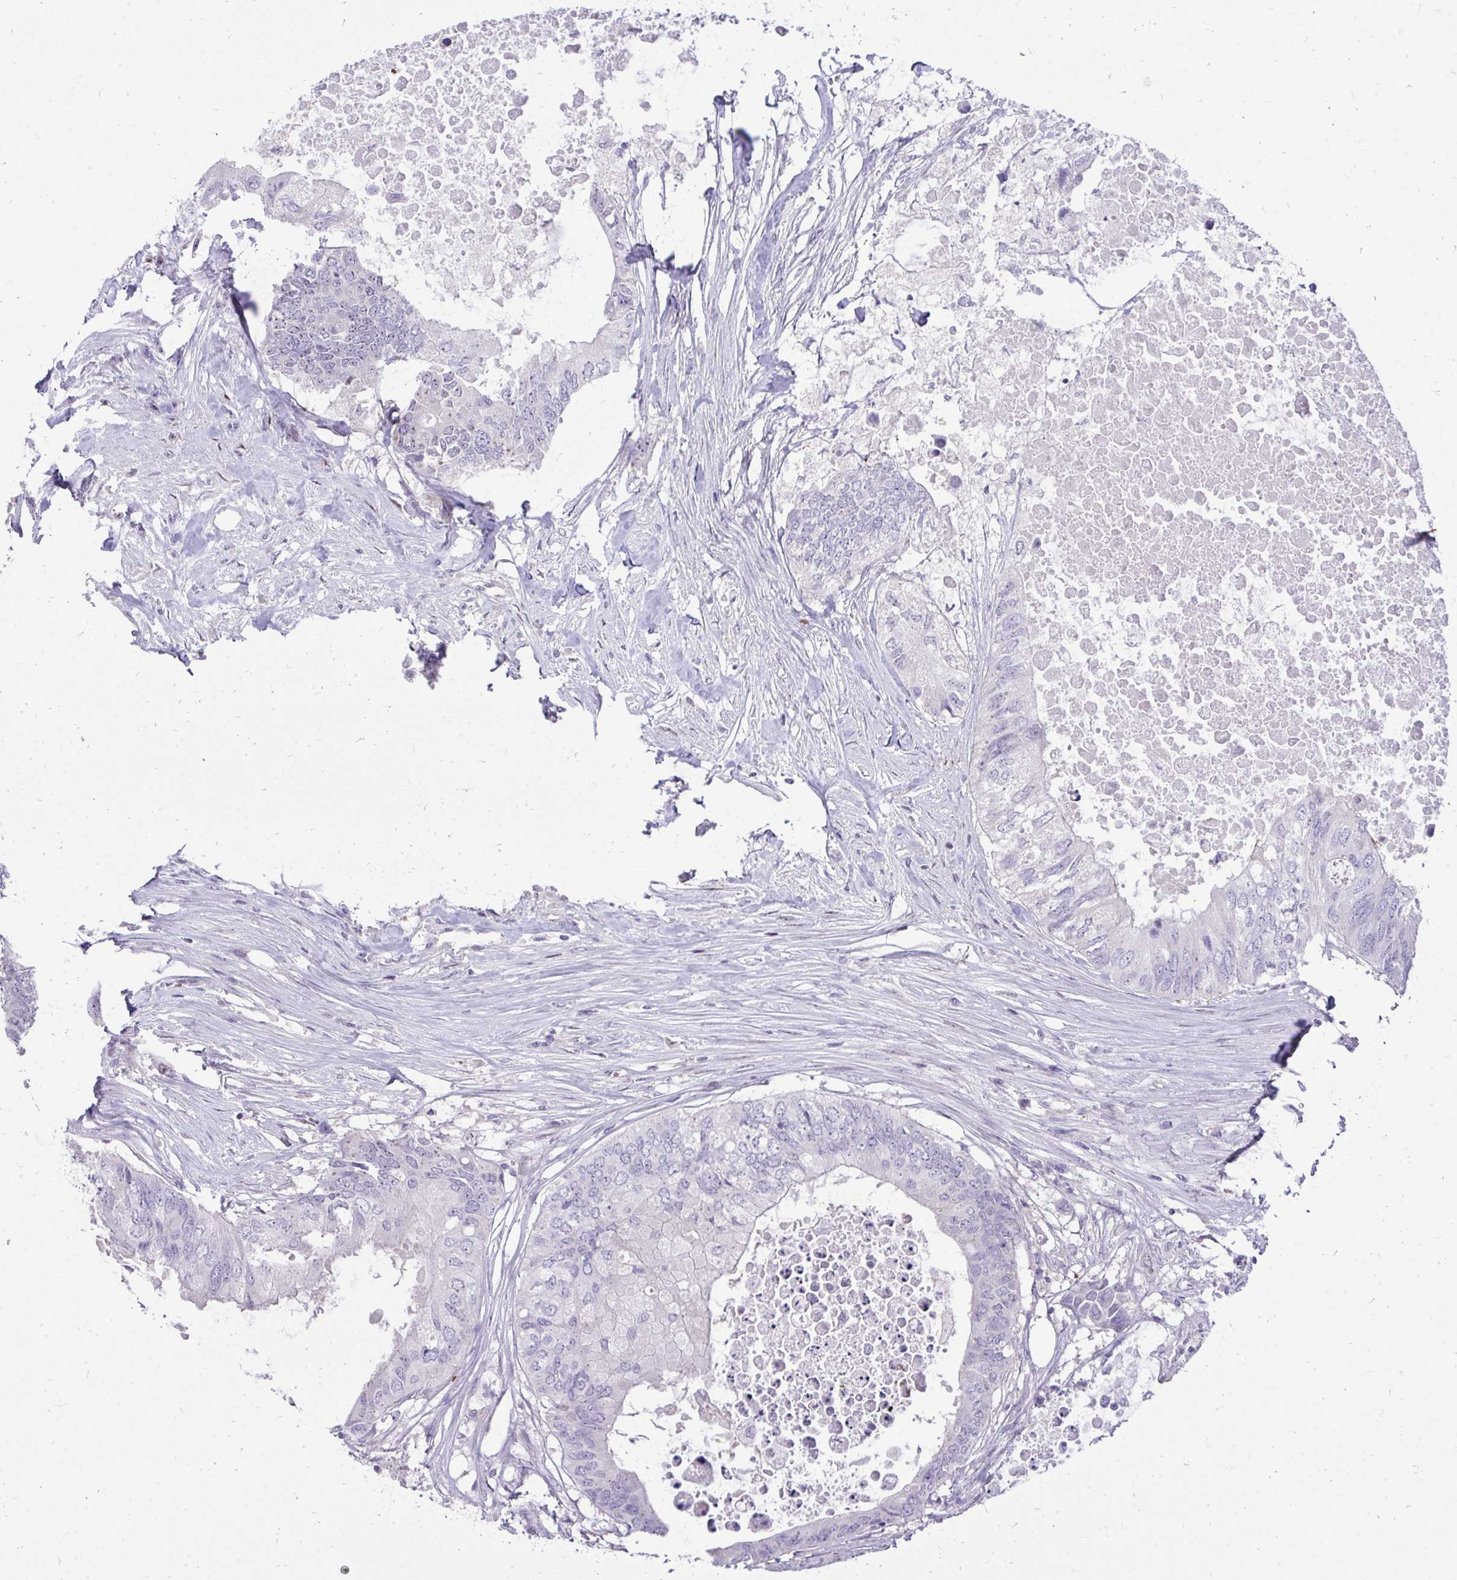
{"staining": {"intensity": "negative", "quantity": "none", "location": "none"}, "tissue": "colorectal cancer", "cell_type": "Tumor cells", "image_type": "cancer", "snomed": [{"axis": "morphology", "description": "Adenocarcinoma, NOS"}, {"axis": "topography", "description": "Colon"}], "caption": "Protein analysis of colorectal cancer (adenocarcinoma) exhibits no significant expression in tumor cells.", "gene": "DLX4", "patient": {"sex": "male", "age": 71}}